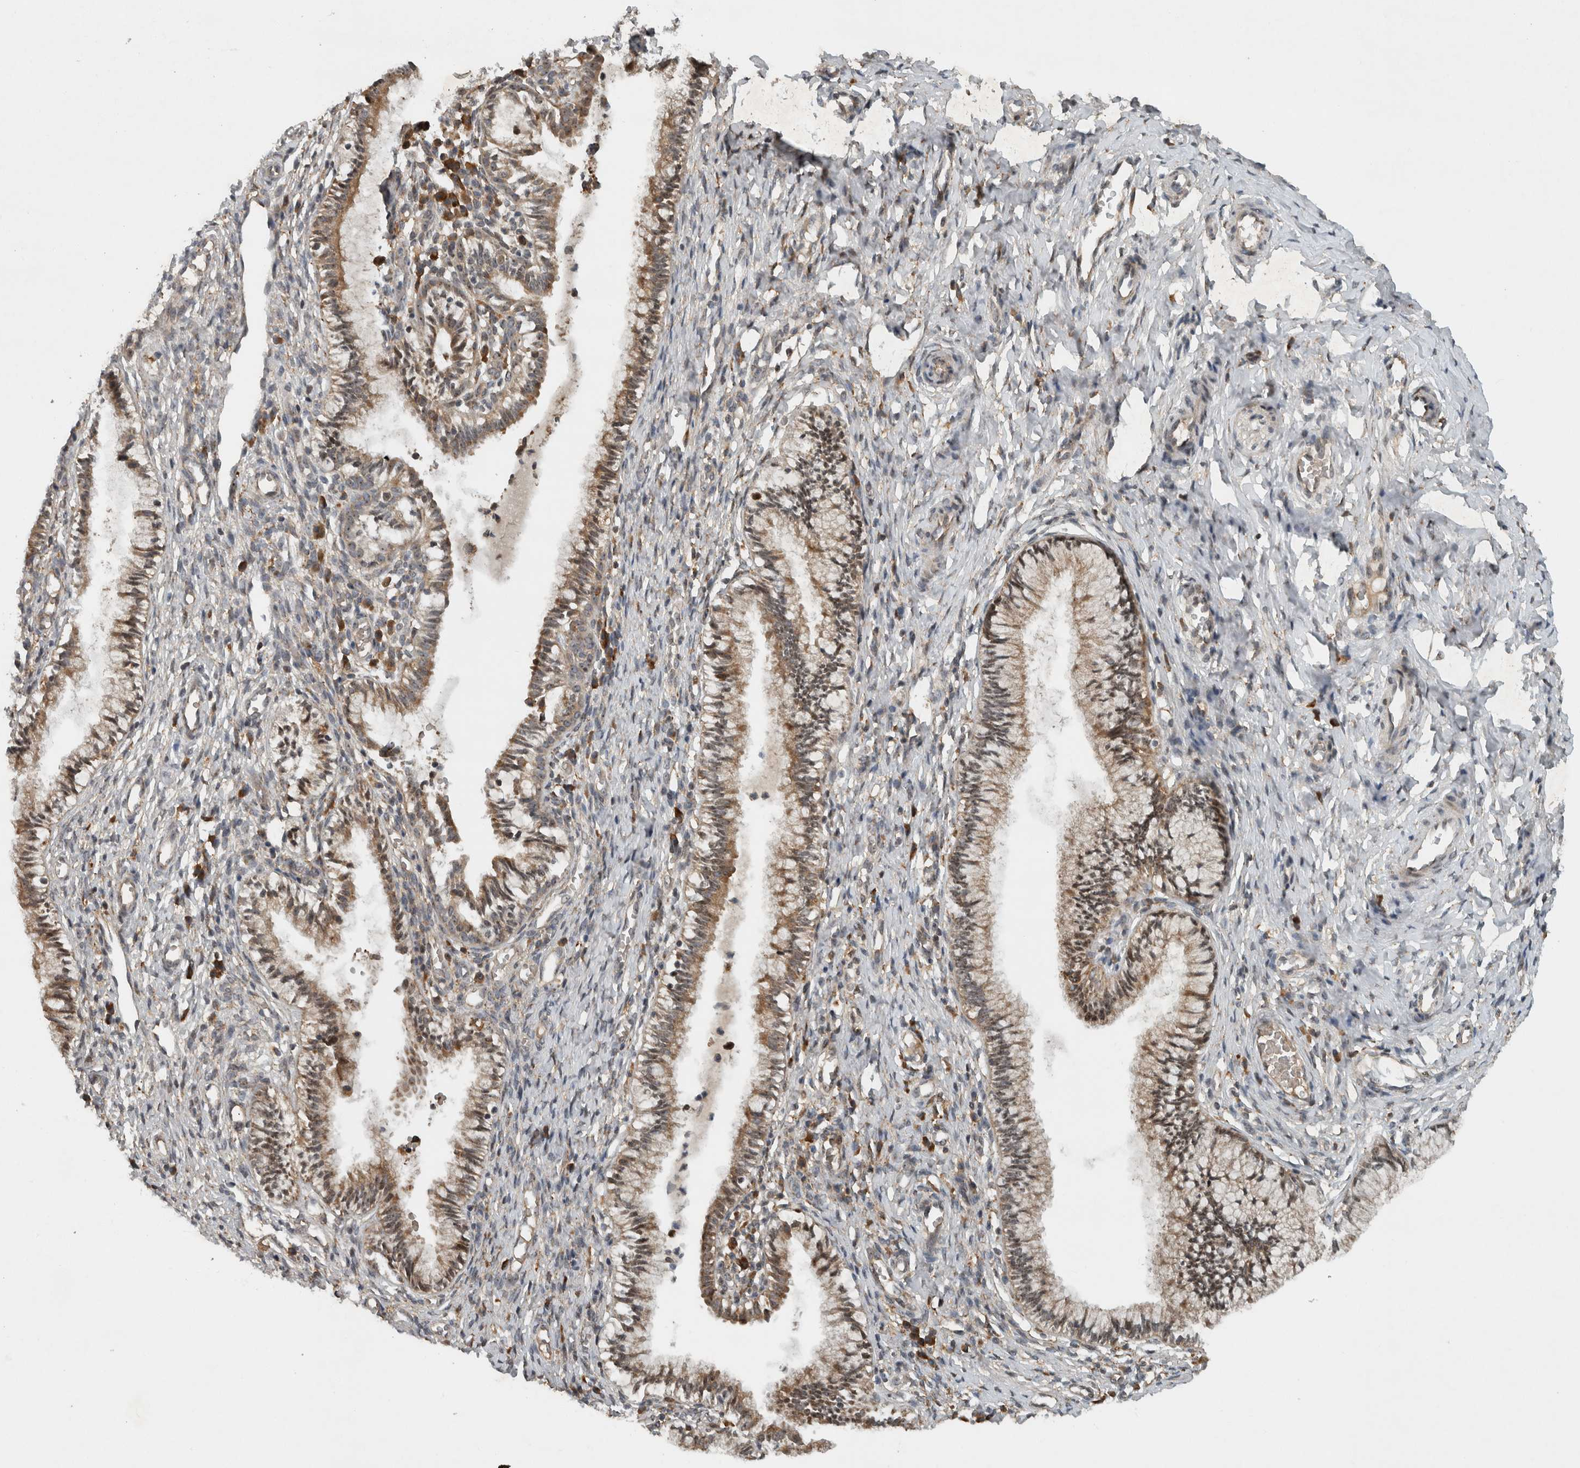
{"staining": {"intensity": "moderate", "quantity": ">75%", "location": "cytoplasmic/membranous"}, "tissue": "cervix", "cell_type": "Glandular cells", "image_type": "normal", "snomed": [{"axis": "morphology", "description": "Normal tissue, NOS"}, {"axis": "topography", "description": "Cervix"}], "caption": "IHC (DAB) staining of unremarkable cervix exhibits moderate cytoplasmic/membranous protein positivity in approximately >75% of glandular cells.", "gene": "GPR137B", "patient": {"sex": "female", "age": 27}}